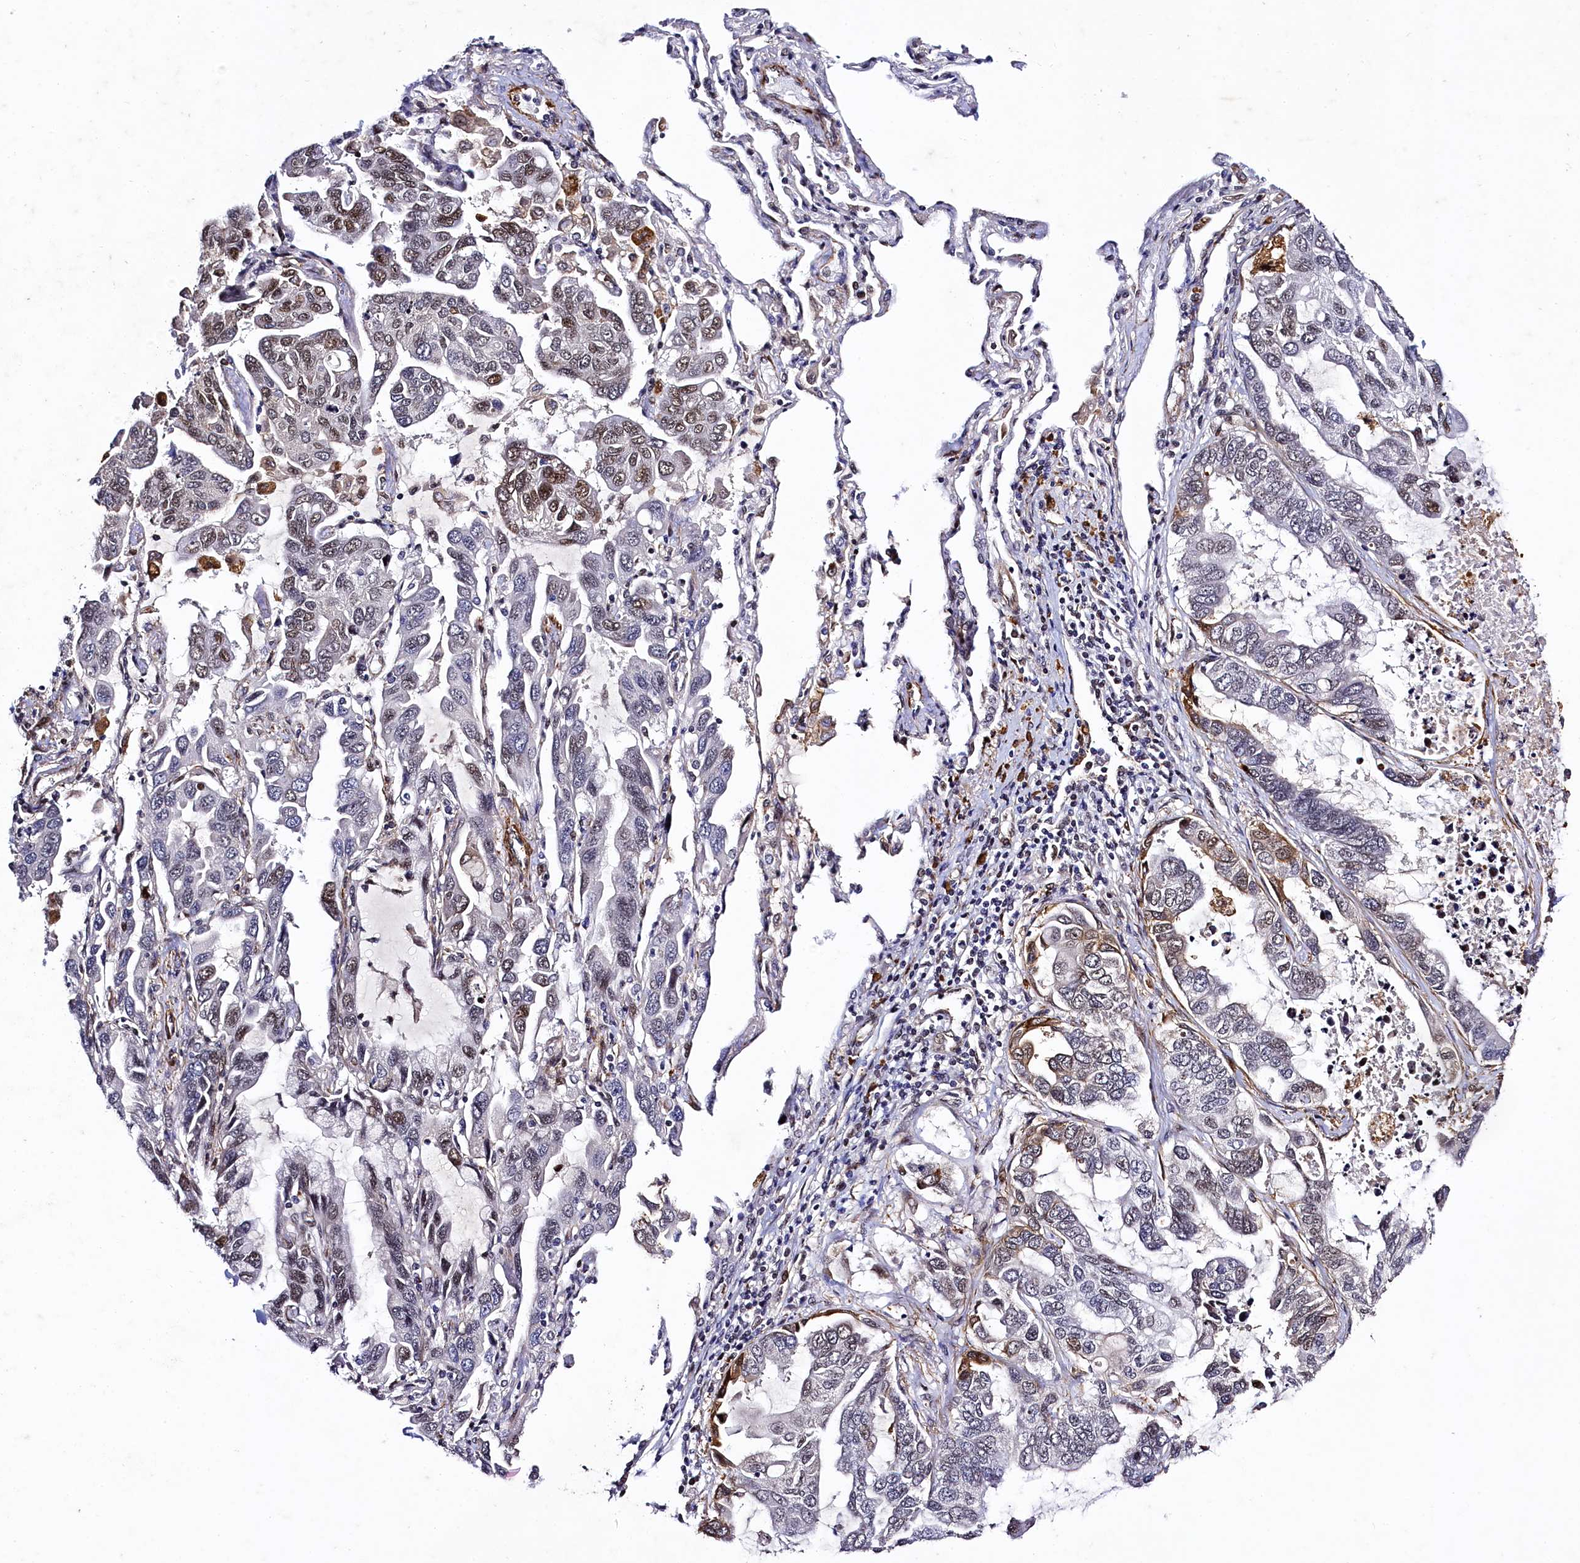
{"staining": {"intensity": "moderate", "quantity": "25%-75%", "location": "nuclear"}, "tissue": "lung cancer", "cell_type": "Tumor cells", "image_type": "cancer", "snomed": [{"axis": "morphology", "description": "Adenocarcinoma, NOS"}, {"axis": "topography", "description": "Lung"}], "caption": "This photomicrograph exhibits lung adenocarcinoma stained with immunohistochemistry to label a protein in brown. The nuclear of tumor cells show moderate positivity for the protein. Nuclei are counter-stained blue.", "gene": "SAMD10", "patient": {"sex": "male", "age": 64}}